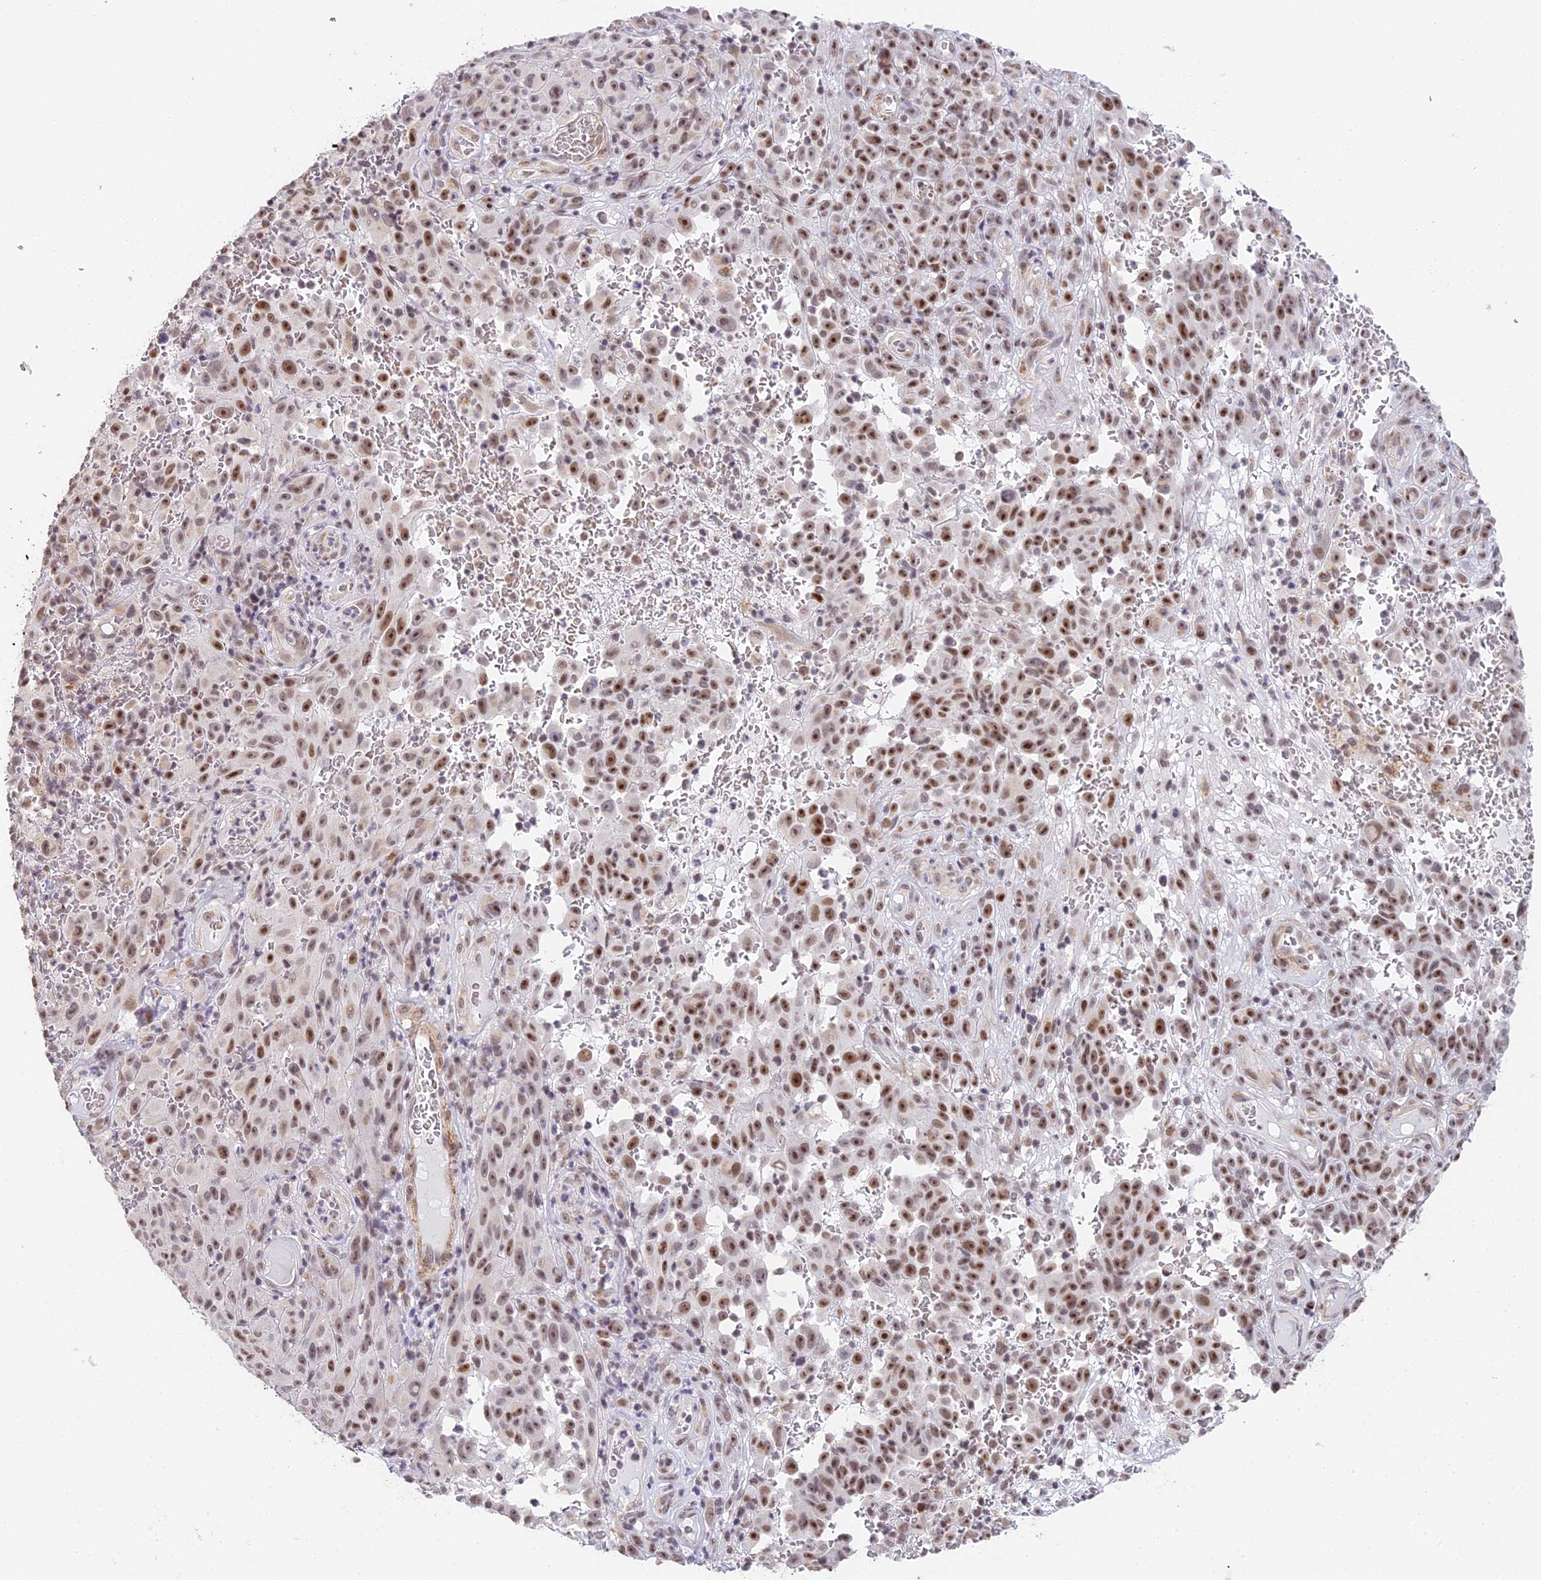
{"staining": {"intensity": "strong", "quantity": ">75%", "location": "nuclear"}, "tissue": "melanoma", "cell_type": "Tumor cells", "image_type": "cancer", "snomed": [{"axis": "morphology", "description": "Malignant melanoma, NOS"}, {"axis": "topography", "description": "Skin"}], "caption": "A high-resolution histopathology image shows immunohistochemistry staining of malignant melanoma, which shows strong nuclear expression in about >75% of tumor cells. Nuclei are stained in blue.", "gene": "HEATR5B", "patient": {"sex": "female", "age": 82}}